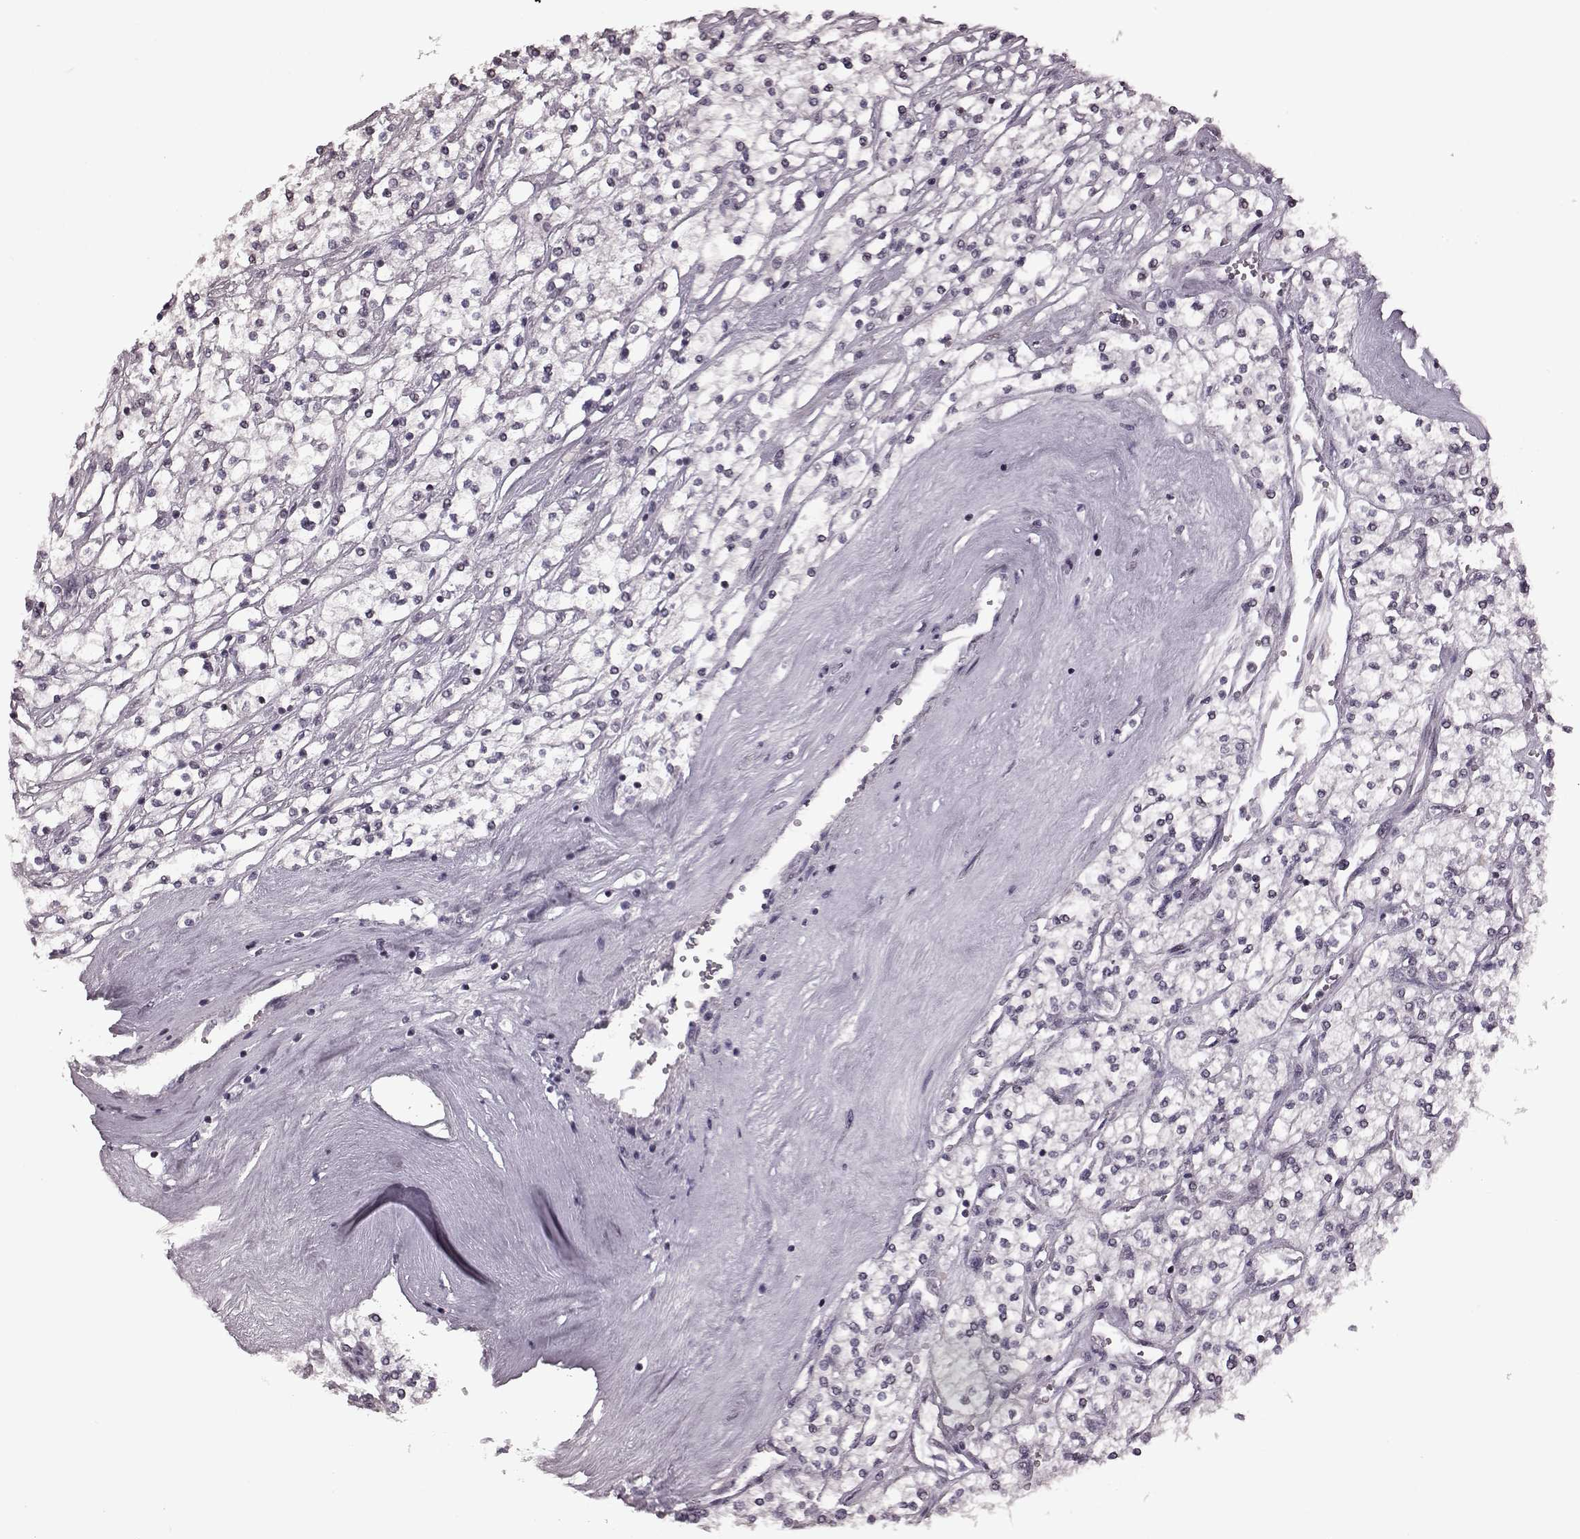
{"staining": {"intensity": "negative", "quantity": "none", "location": "none"}, "tissue": "renal cancer", "cell_type": "Tumor cells", "image_type": "cancer", "snomed": [{"axis": "morphology", "description": "Adenocarcinoma, NOS"}, {"axis": "topography", "description": "Kidney"}], "caption": "Tumor cells show no significant positivity in renal adenocarcinoma.", "gene": "NR2C1", "patient": {"sex": "male", "age": 80}}